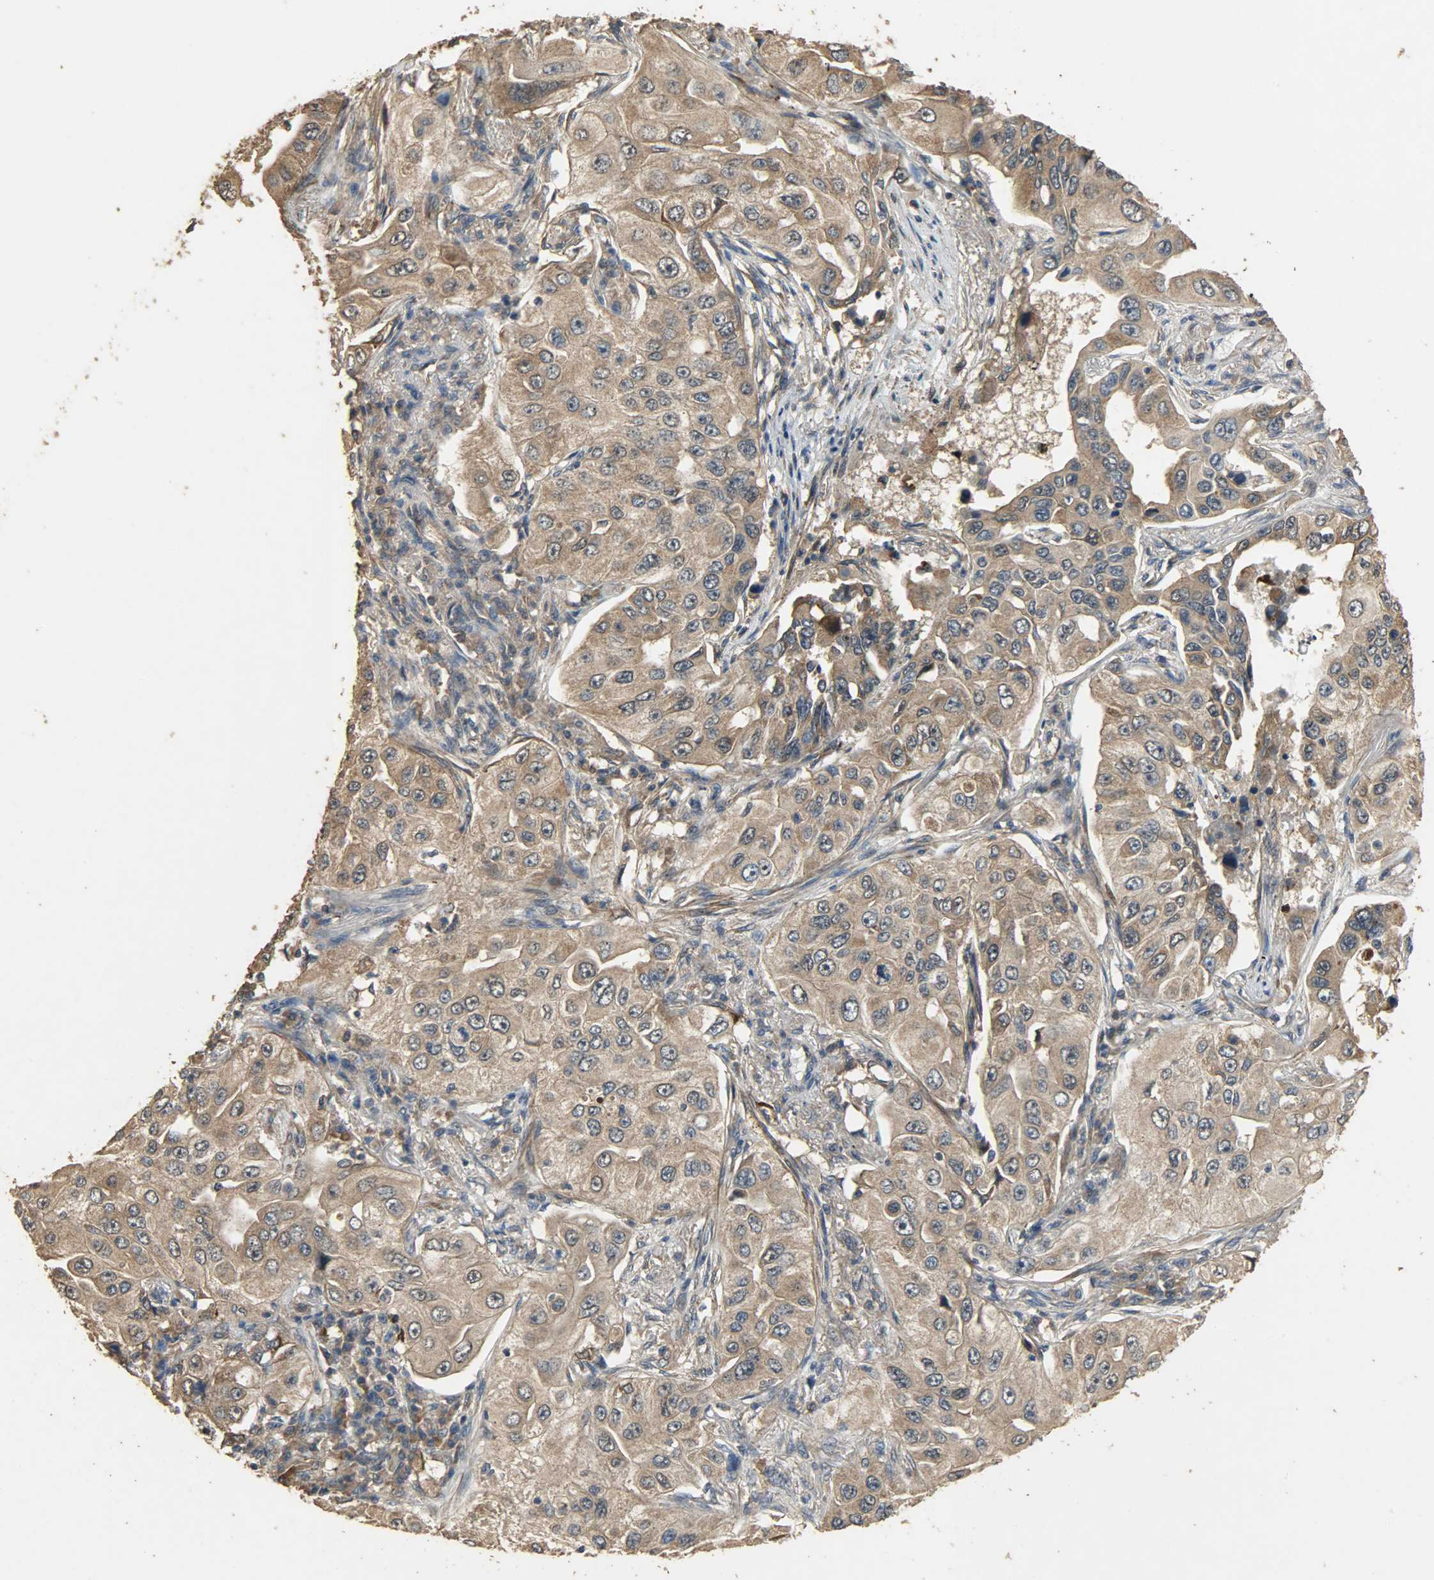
{"staining": {"intensity": "moderate", "quantity": ">75%", "location": "cytoplasmic/membranous"}, "tissue": "lung cancer", "cell_type": "Tumor cells", "image_type": "cancer", "snomed": [{"axis": "morphology", "description": "Adenocarcinoma, NOS"}, {"axis": "topography", "description": "Lung"}], "caption": "Immunohistochemical staining of human lung cancer (adenocarcinoma) reveals medium levels of moderate cytoplasmic/membranous expression in about >75% of tumor cells.", "gene": "CDKN2C", "patient": {"sex": "male", "age": 84}}